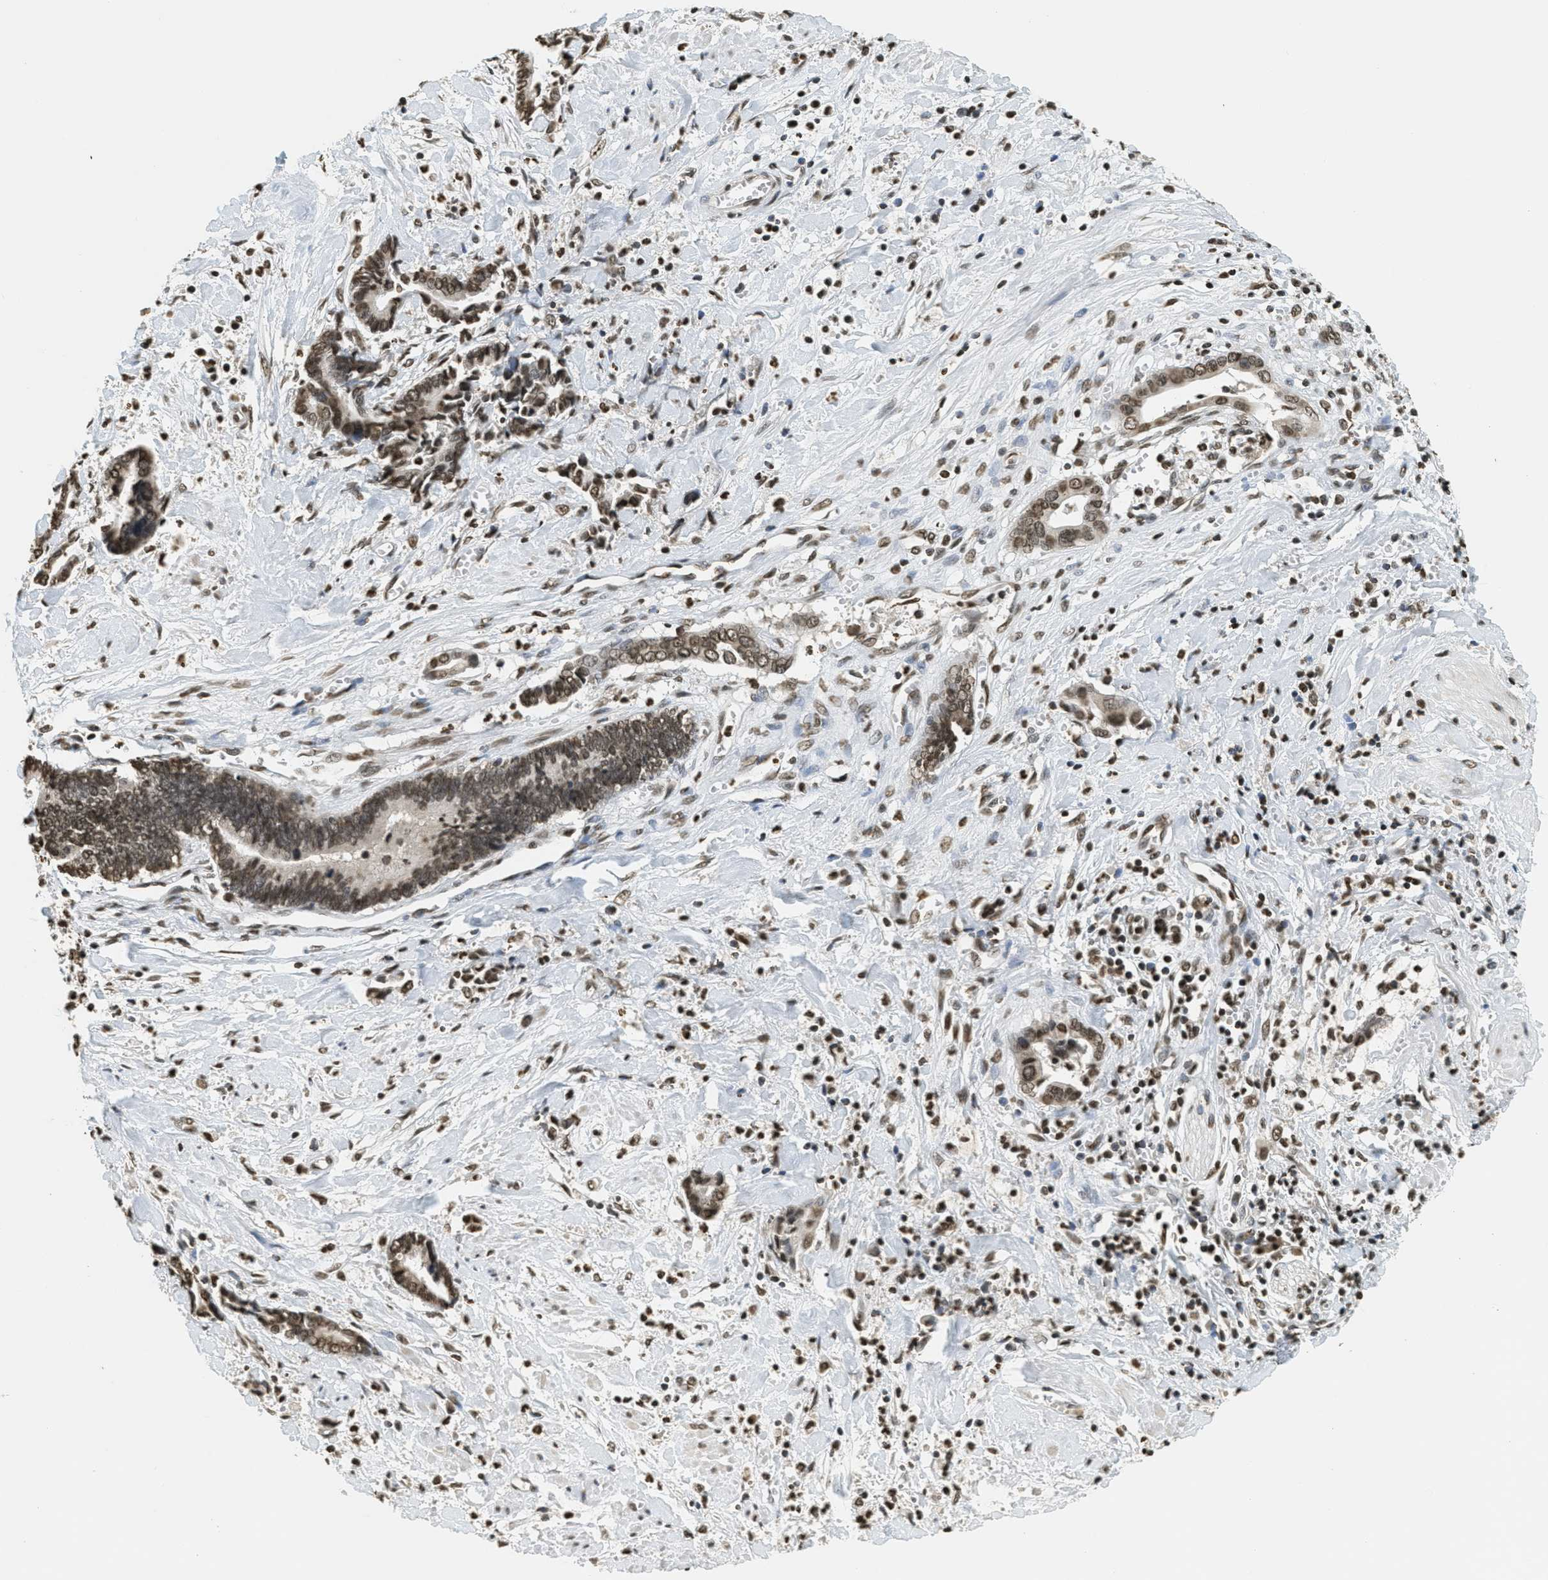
{"staining": {"intensity": "moderate", "quantity": ">75%", "location": "nuclear"}, "tissue": "cervical cancer", "cell_type": "Tumor cells", "image_type": "cancer", "snomed": [{"axis": "morphology", "description": "Adenocarcinoma, NOS"}, {"axis": "topography", "description": "Cervix"}], "caption": "A high-resolution micrograph shows IHC staining of cervical cancer, which demonstrates moderate nuclear expression in approximately >75% of tumor cells.", "gene": "LDB2", "patient": {"sex": "female", "age": 44}}